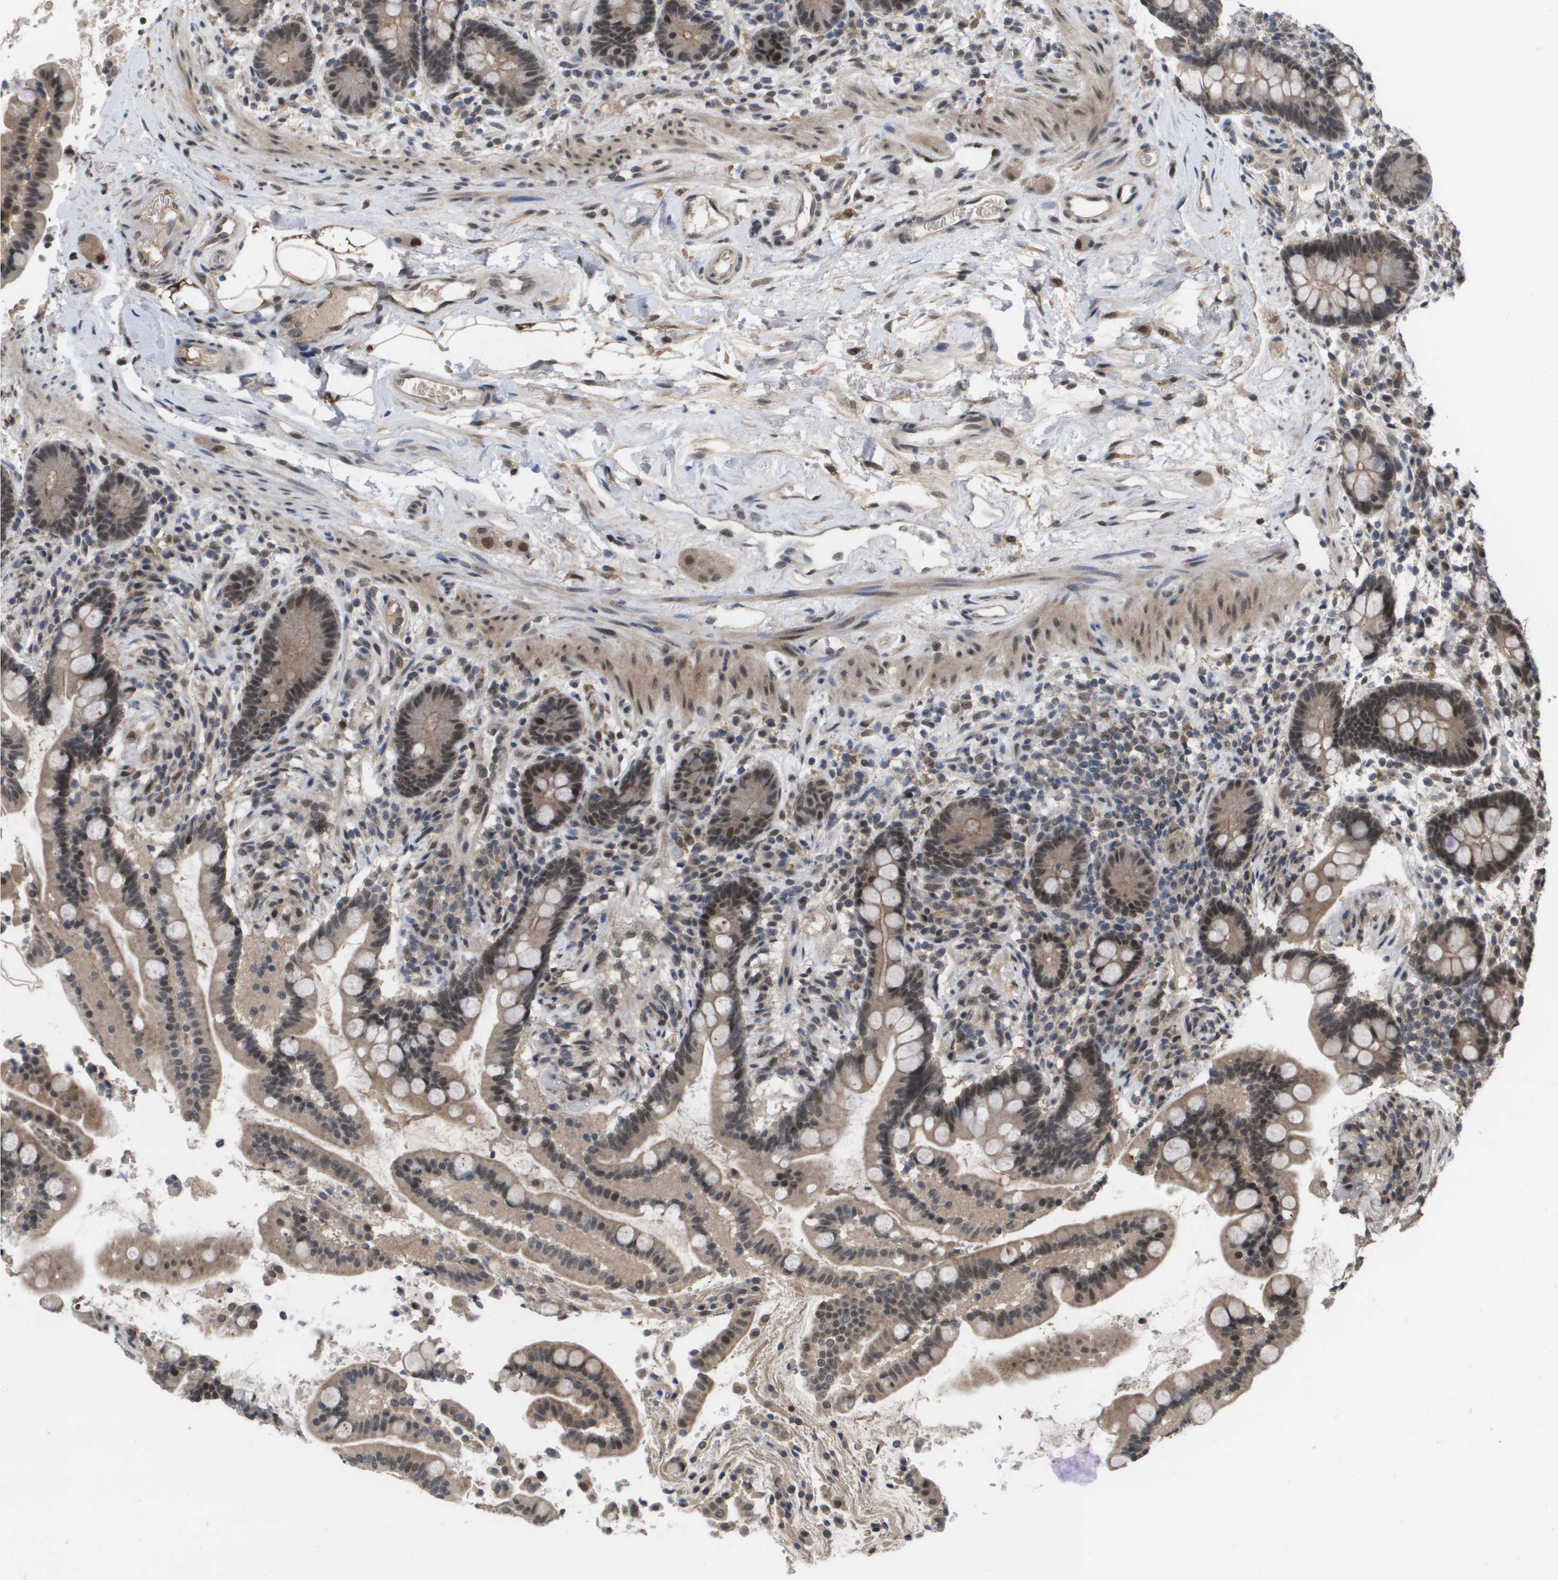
{"staining": {"intensity": "moderate", "quantity": ">75%", "location": "cytoplasmic/membranous,nuclear"}, "tissue": "colon", "cell_type": "Endothelial cells", "image_type": "normal", "snomed": [{"axis": "morphology", "description": "Normal tissue, NOS"}, {"axis": "topography", "description": "Colon"}], "caption": "The image shows staining of benign colon, revealing moderate cytoplasmic/membranous,nuclear protein positivity (brown color) within endothelial cells. Immunohistochemistry (ihc) stains the protein of interest in brown and the nuclei are stained blue.", "gene": "AMBRA1", "patient": {"sex": "male", "age": 73}}